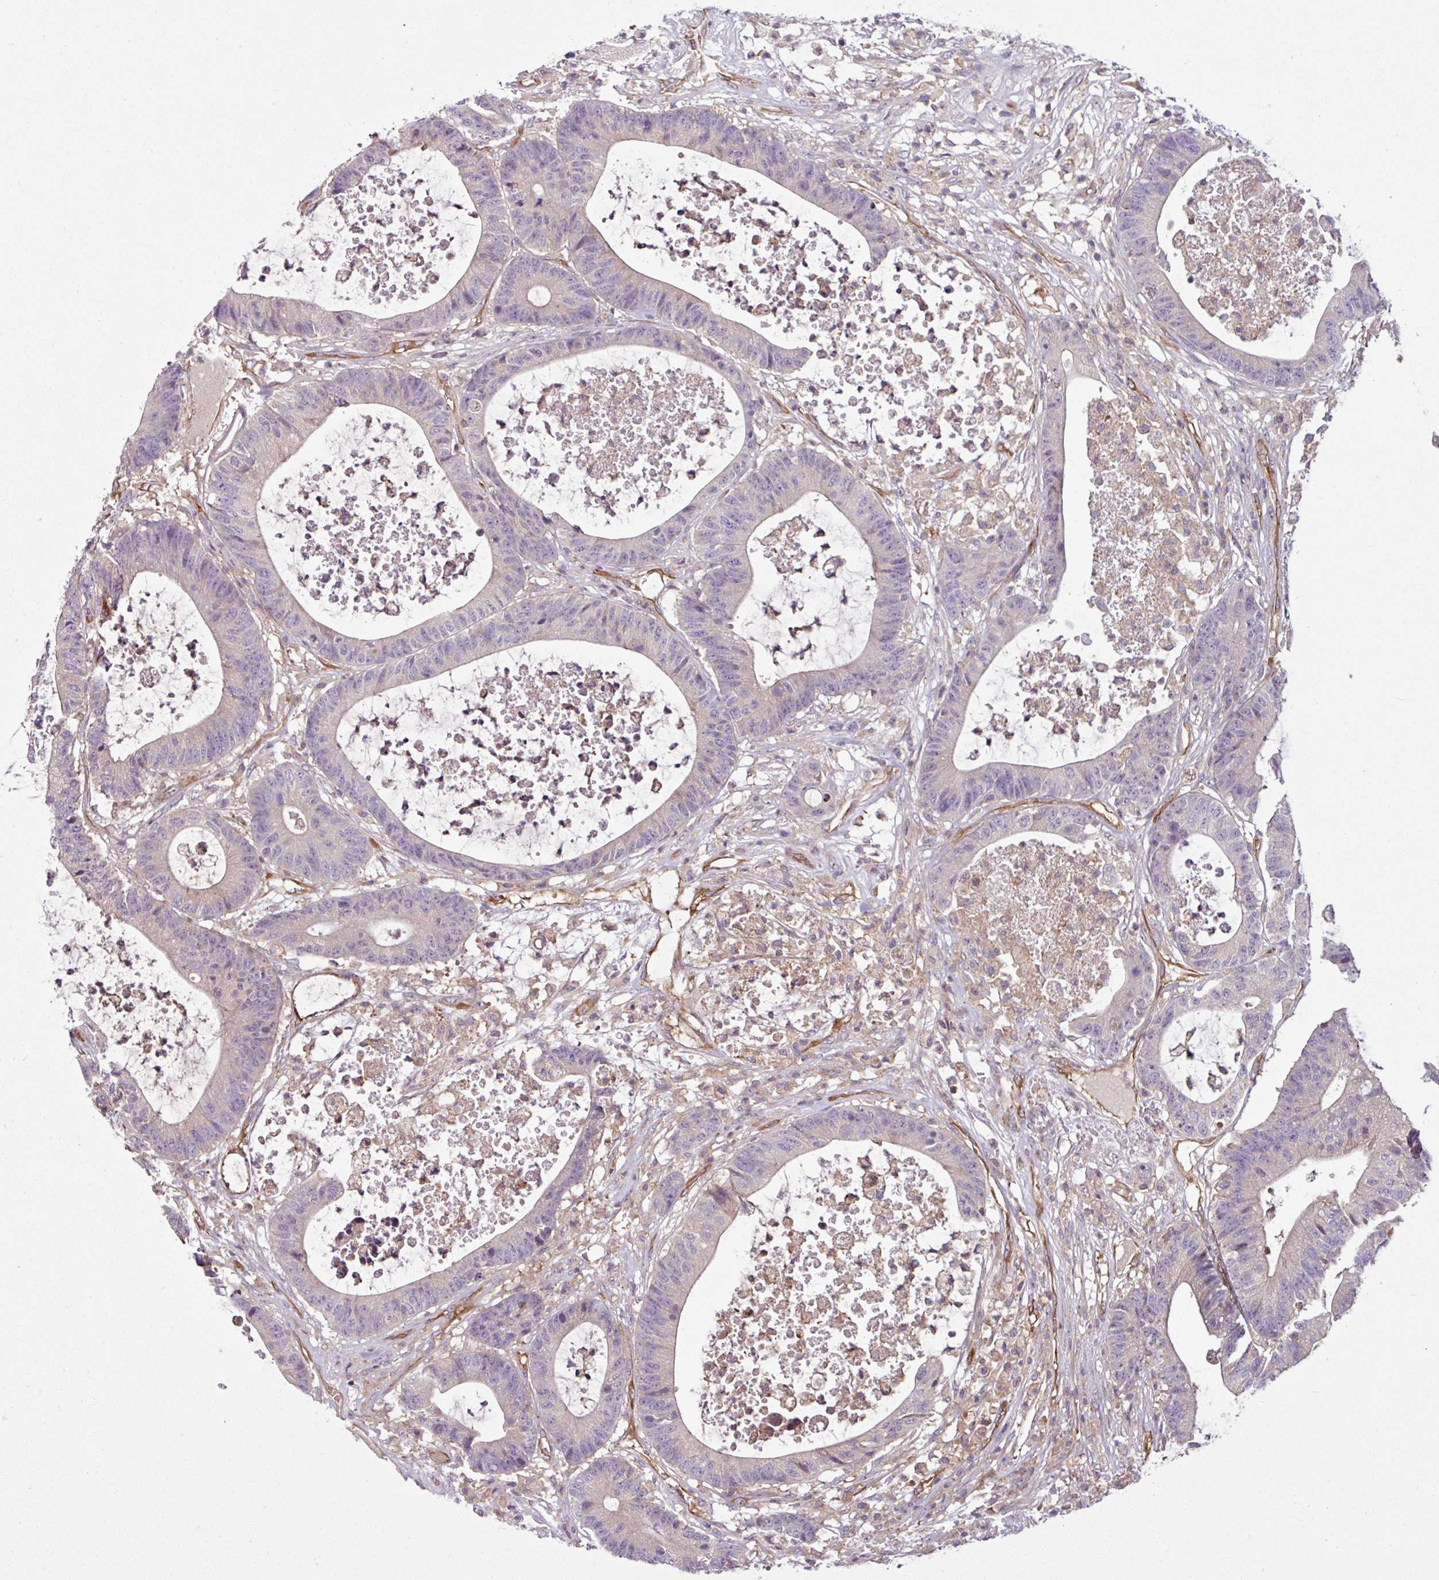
{"staining": {"intensity": "negative", "quantity": "none", "location": "none"}, "tissue": "colorectal cancer", "cell_type": "Tumor cells", "image_type": "cancer", "snomed": [{"axis": "morphology", "description": "Adenocarcinoma, NOS"}, {"axis": "topography", "description": "Colon"}], "caption": "Adenocarcinoma (colorectal) was stained to show a protein in brown. There is no significant positivity in tumor cells.", "gene": "ZNF106", "patient": {"sex": "female", "age": 84}}